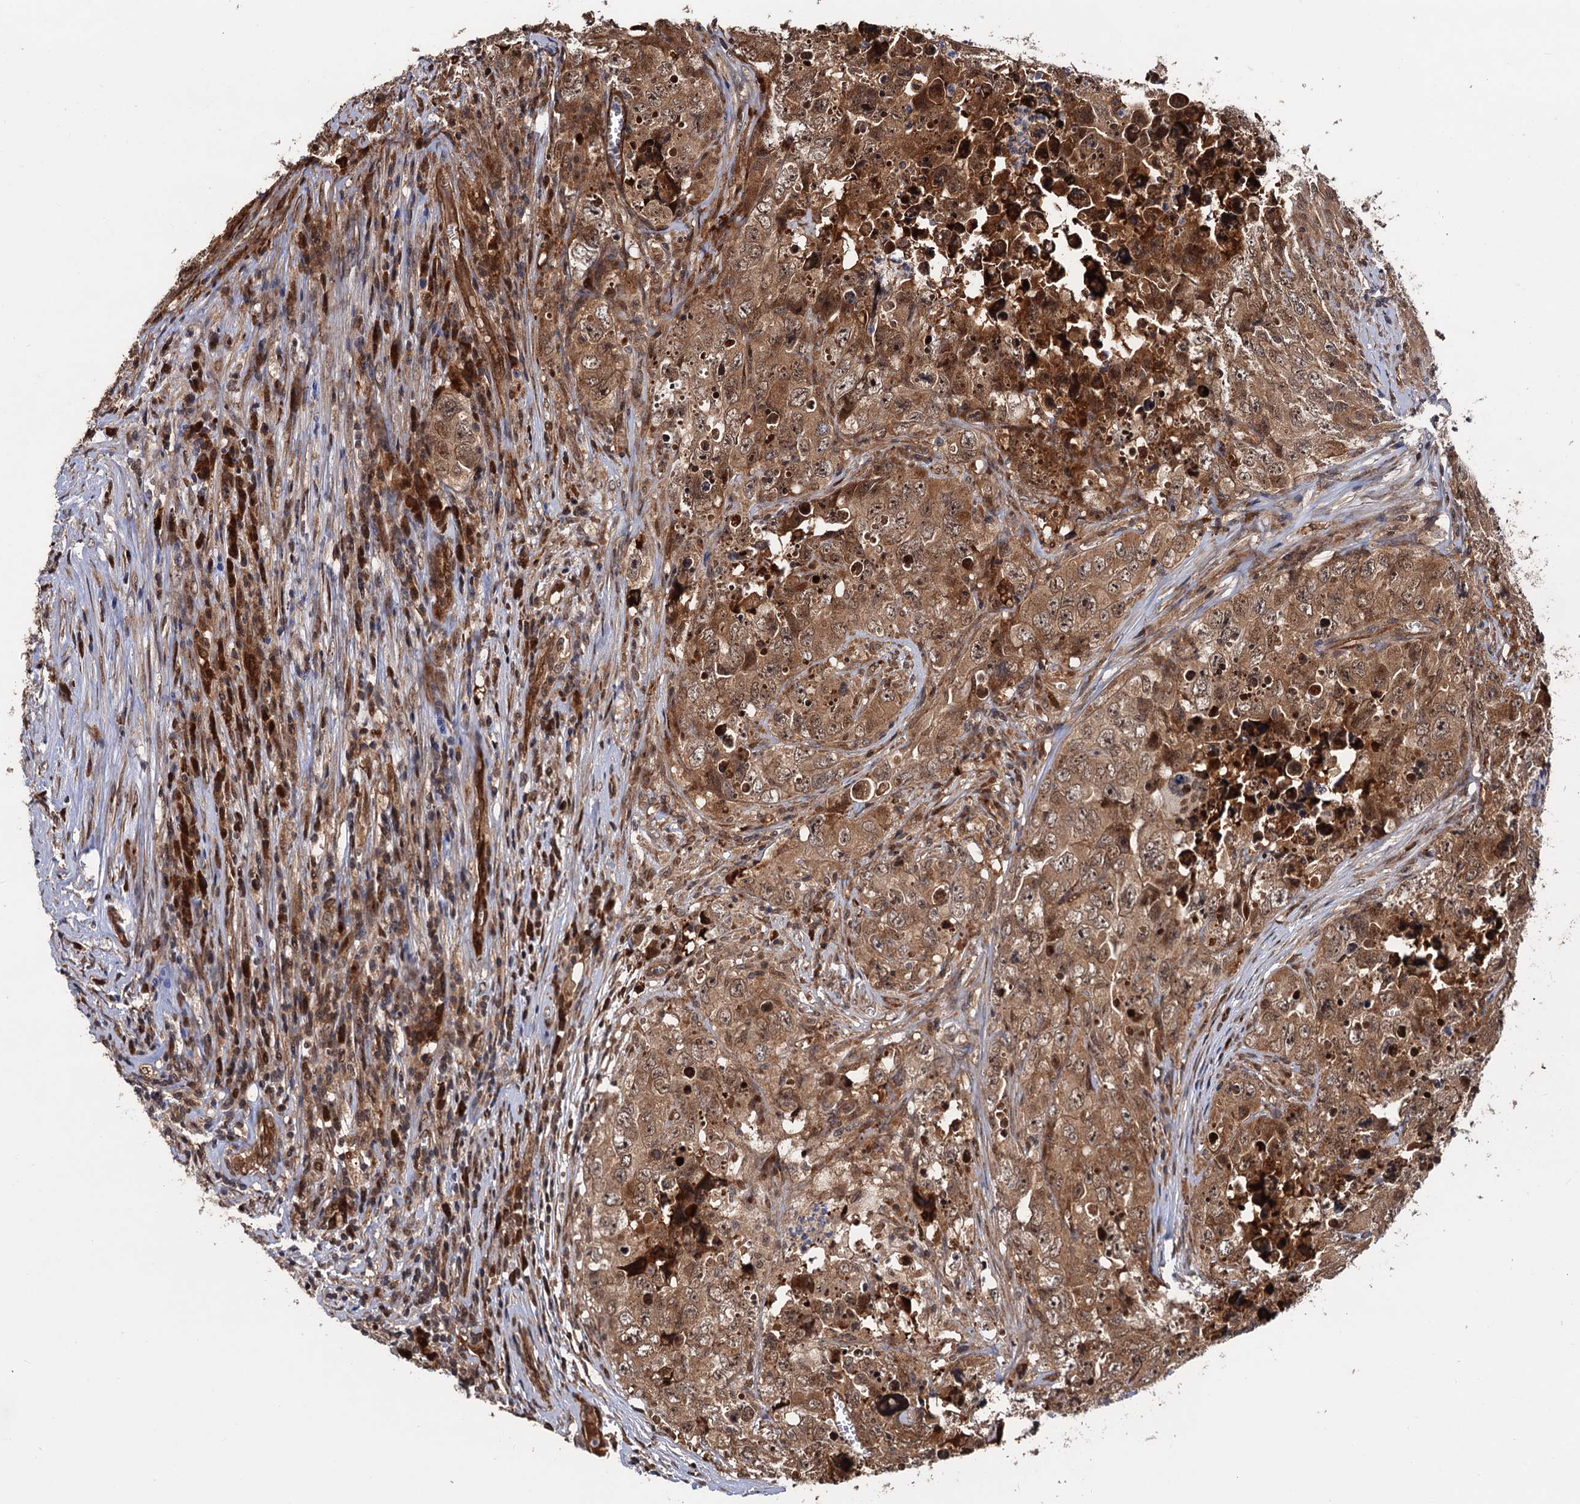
{"staining": {"intensity": "moderate", "quantity": ">75%", "location": "cytoplasmic/membranous,nuclear"}, "tissue": "testis cancer", "cell_type": "Tumor cells", "image_type": "cancer", "snomed": [{"axis": "morphology", "description": "Seminoma, NOS"}, {"axis": "morphology", "description": "Carcinoma, Embryonal, NOS"}, {"axis": "topography", "description": "Testis"}], "caption": "Immunohistochemical staining of human testis embryonal carcinoma shows medium levels of moderate cytoplasmic/membranous and nuclear positivity in about >75% of tumor cells.", "gene": "CDC23", "patient": {"sex": "male", "age": 43}}